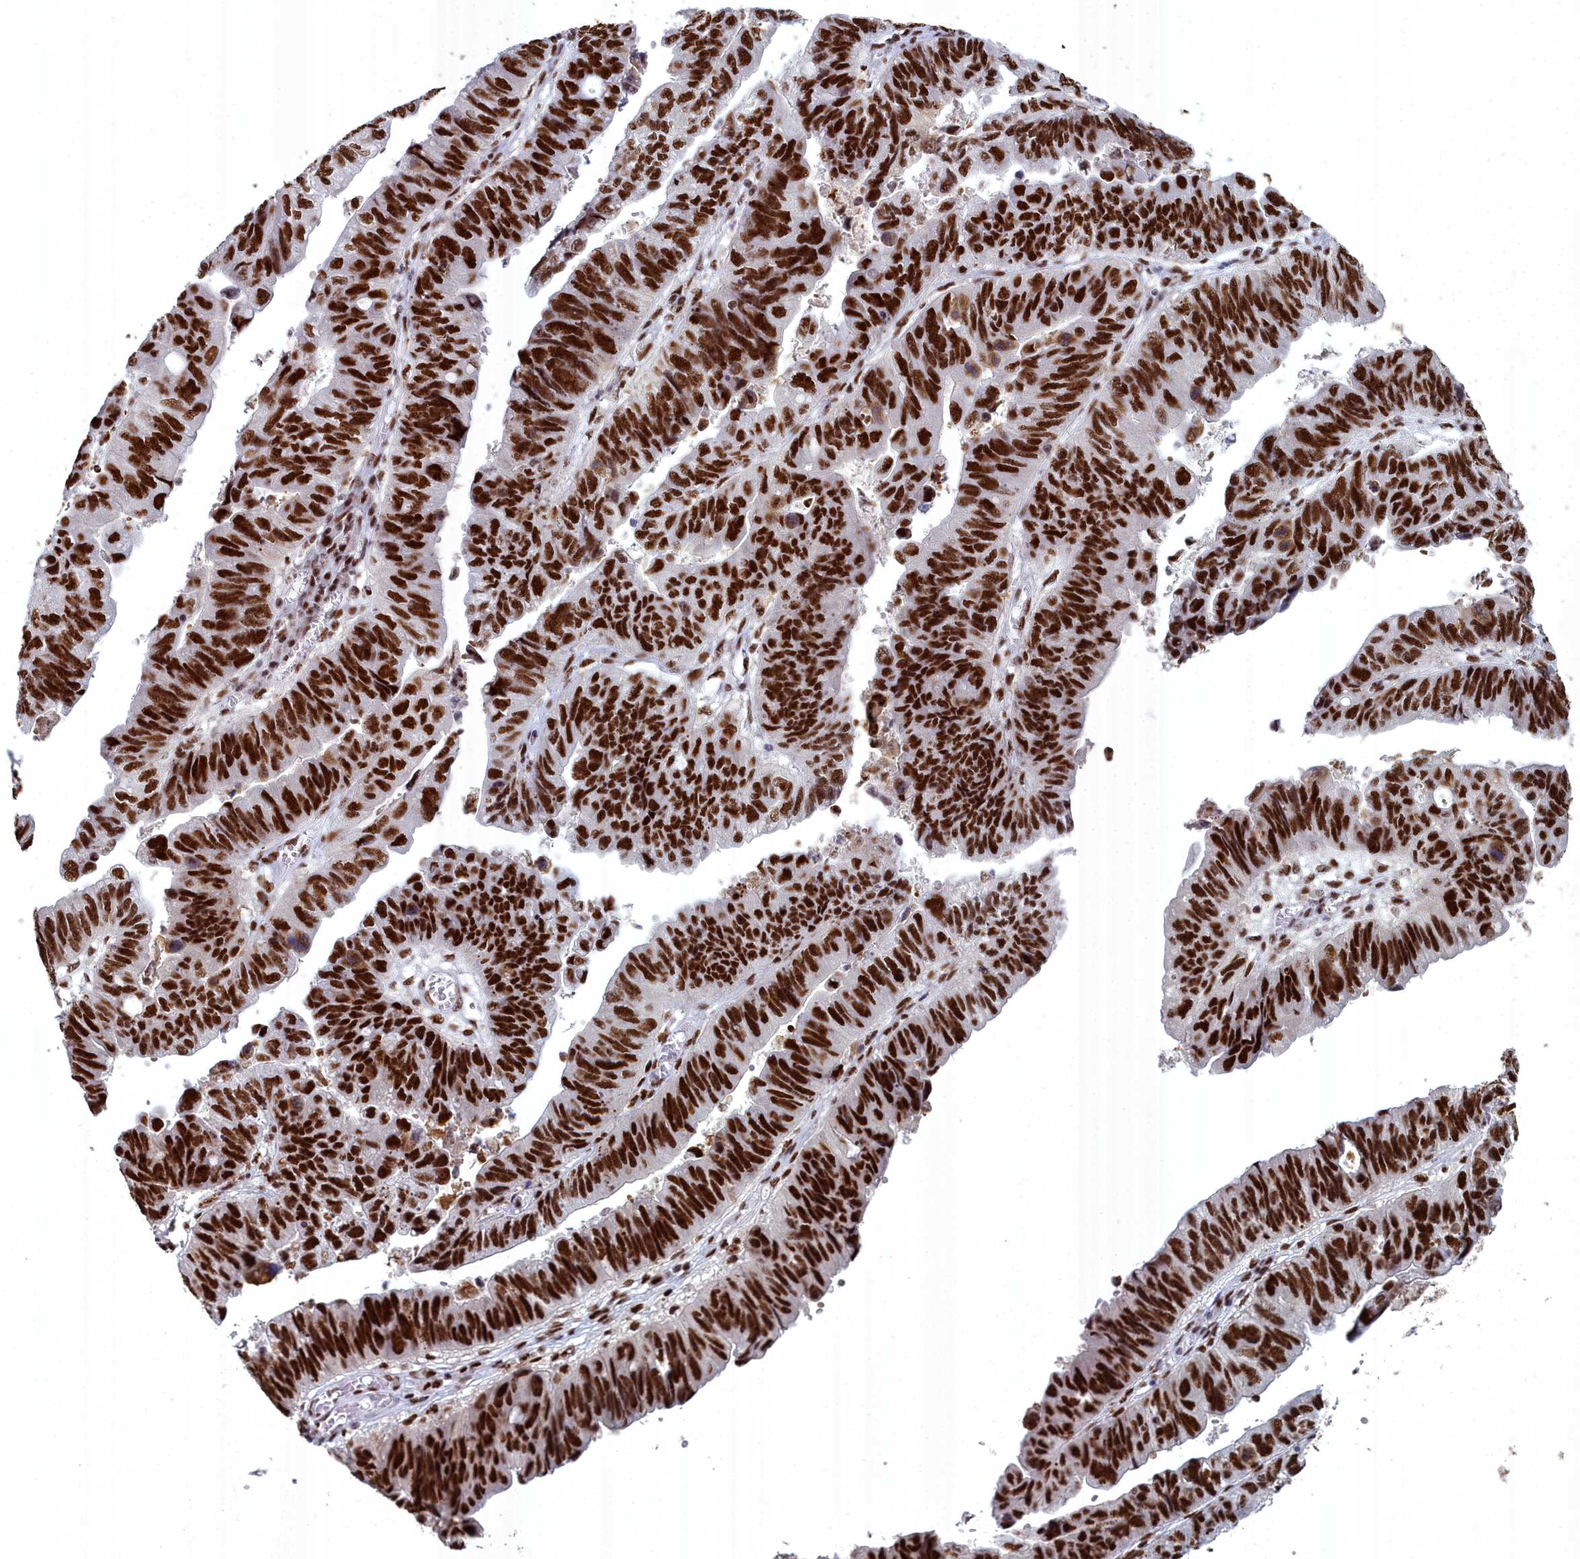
{"staining": {"intensity": "strong", "quantity": ">75%", "location": "nuclear"}, "tissue": "stomach cancer", "cell_type": "Tumor cells", "image_type": "cancer", "snomed": [{"axis": "morphology", "description": "Adenocarcinoma, NOS"}, {"axis": "topography", "description": "Stomach"}], "caption": "Protein expression analysis of human stomach cancer reveals strong nuclear staining in approximately >75% of tumor cells.", "gene": "SF3B3", "patient": {"sex": "male", "age": 59}}